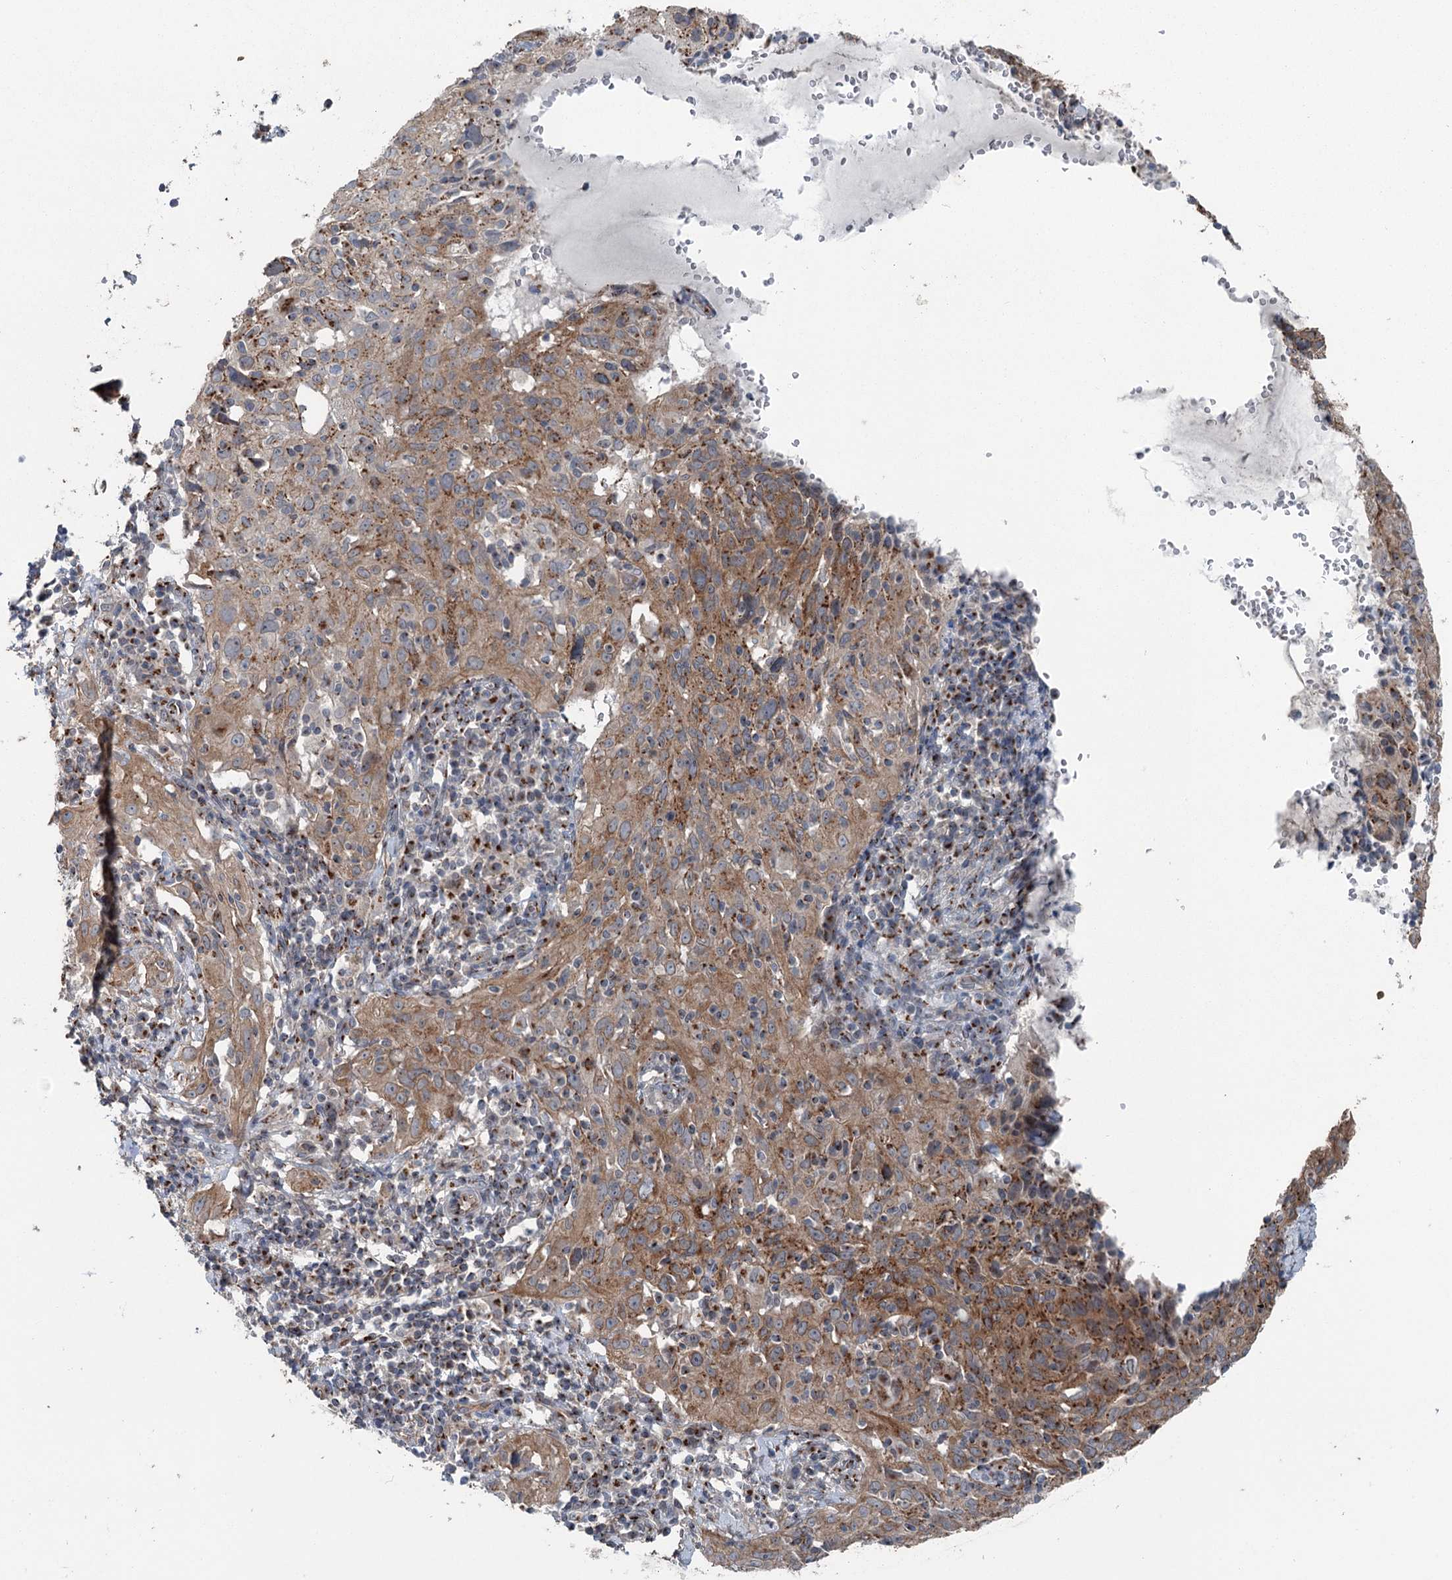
{"staining": {"intensity": "strong", "quantity": "25%-75%", "location": "cytoplasmic/membranous"}, "tissue": "cervical cancer", "cell_type": "Tumor cells", "image_type": "cancer", "snomed": [{"axis": "morphology", "description": "Squamous cell carcinoma, NOS"}, {"axis": "topography", "description": "Cervix"}], "caption": "IHC staining of squamous cell carcinoma (cervical), which demonstrates high levels of strong cytoplasmic/membranous expression in approximately 25%-75% of tumor cells indicating strong cytoplasmic/membranous protein positivity. The staining was performed using DAB (3,3'-diaminobenzidine) (brown) for protein detection and nuclei were counterstained in hematoxylin (blue).", "gene": "ITIH5", "patient": {"sex": "female", "age": 31}}